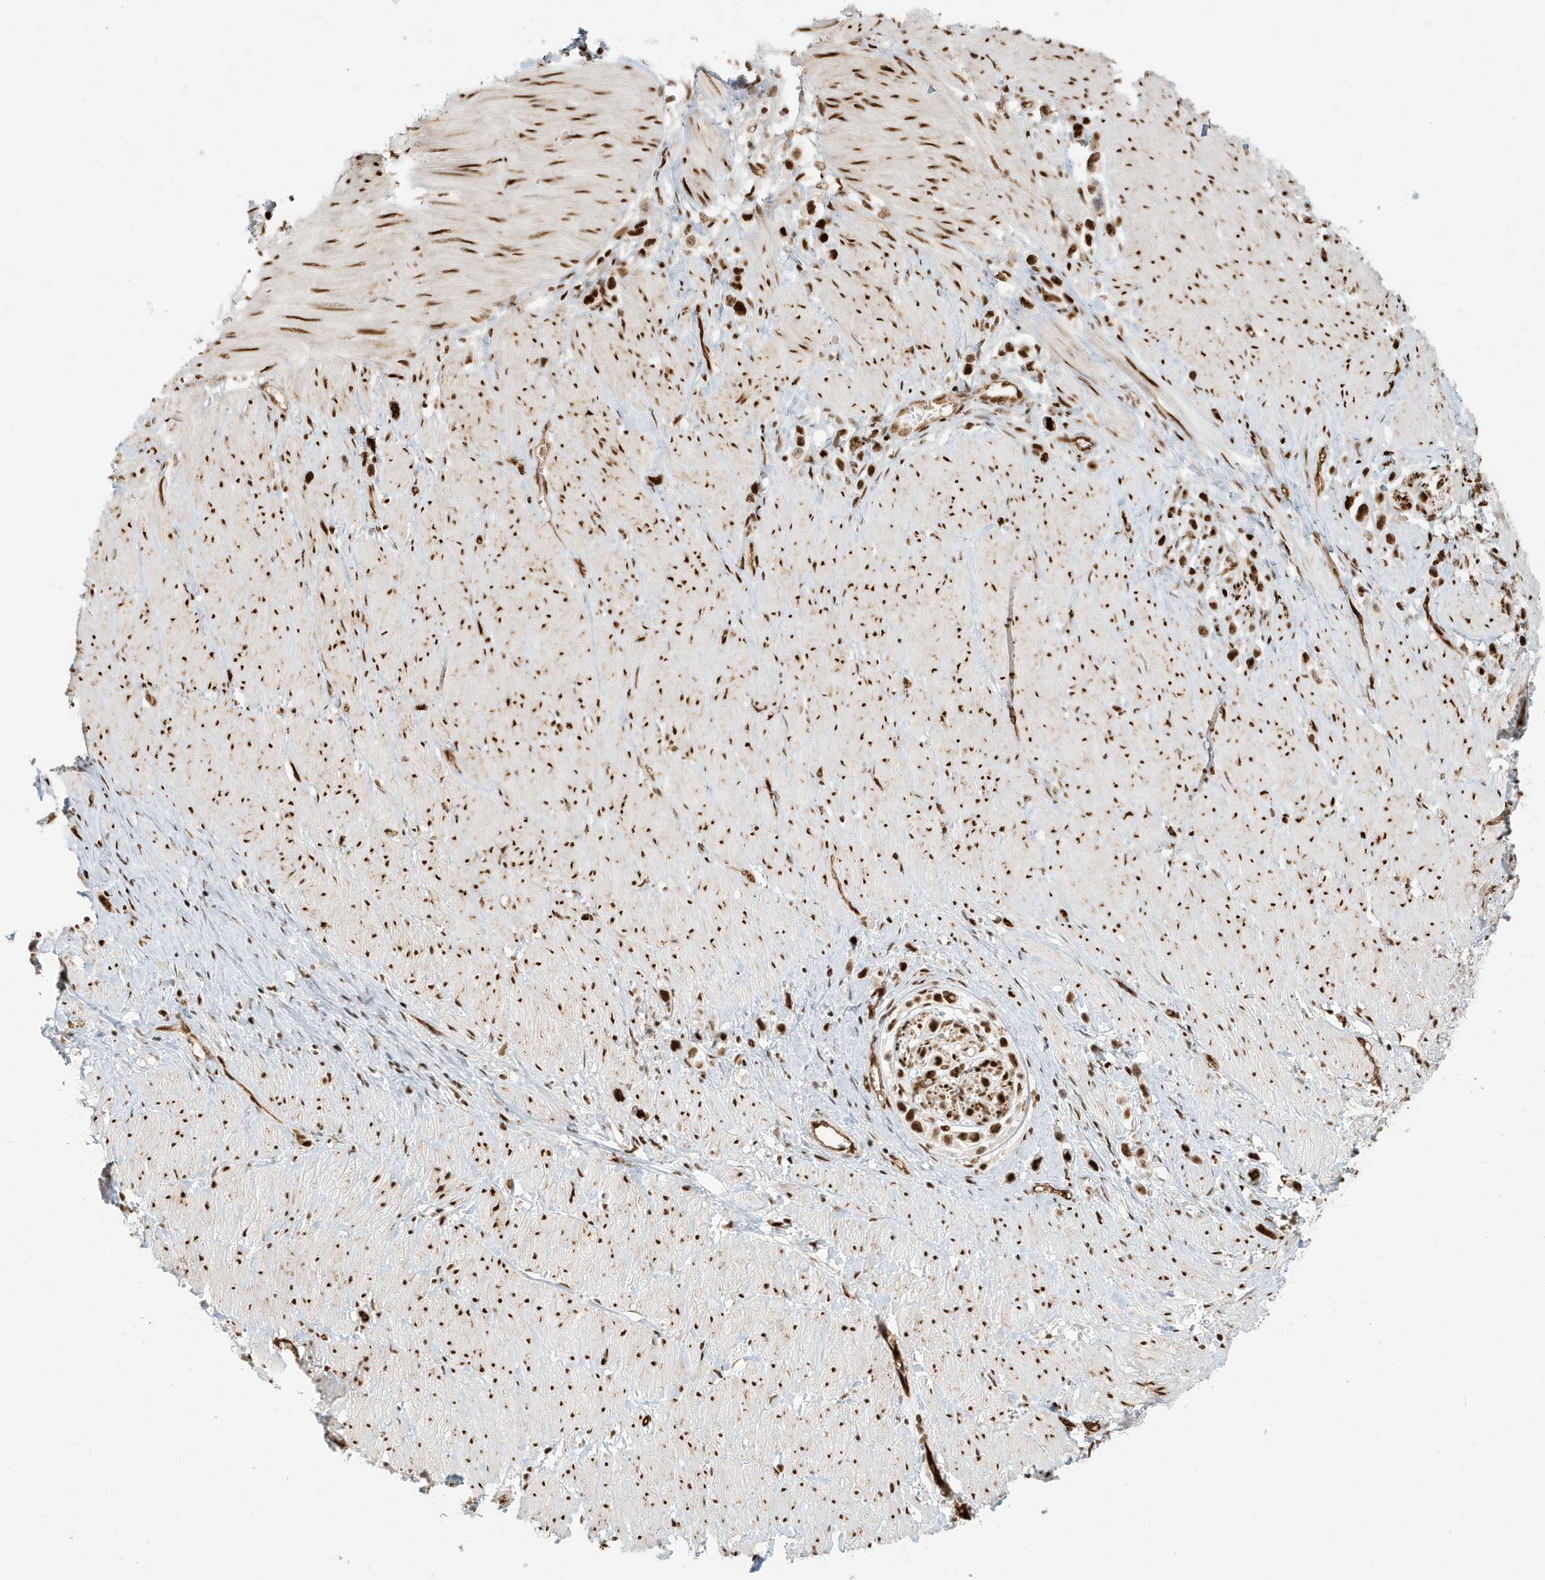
{"staining": {"intensity": "strong", "quantity": ">75%", "location": "nuclear"}, "tissue": "stomach cancer", "cell_type": "Tumor cells", "image_type": "cancer", "snomed": [{"axis": "morphology", "description": "Normal tissue, NOS"}, {"axis": "morphology", "description": "Adenocarcinoma, NOS"}, {"axis": "topography", "description": "Stomach, upper"}, {"axis": "topography", "description": "Stomach"}], "caption": "The micrograph reveals immunohistochemical staining of stomach cancer (adenocarcinoma). There is strong nuclear staining is appreciated in approximately >75% of tumor cells.", "gene": "CKS2", "patient": {"sex": "female", "age": 65}}